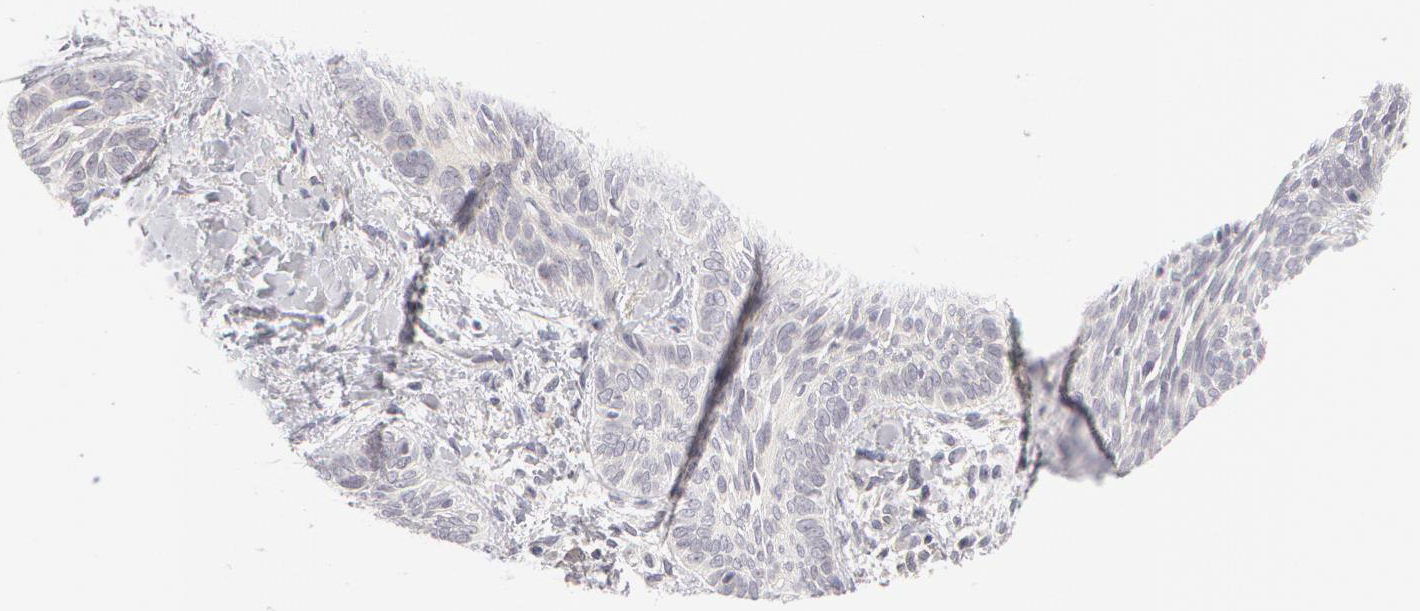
{"staining": {"intensity": "negative", "quantity": "none", "location": "none"}, "tissue": "skin cancer", "cell_type": "Tumor cells", "image_type": "cancer", "snomed": [{"axis": "morphology", "description": "Basal cell carcinoma"}, {"axis": "topography", "description": "Skin"}], "caption": "Tumor cells show no significant staining in basal cell carcinoma (skin).", "gene": "ABCB1", "patient": {"sex": "female", "age": 81}}